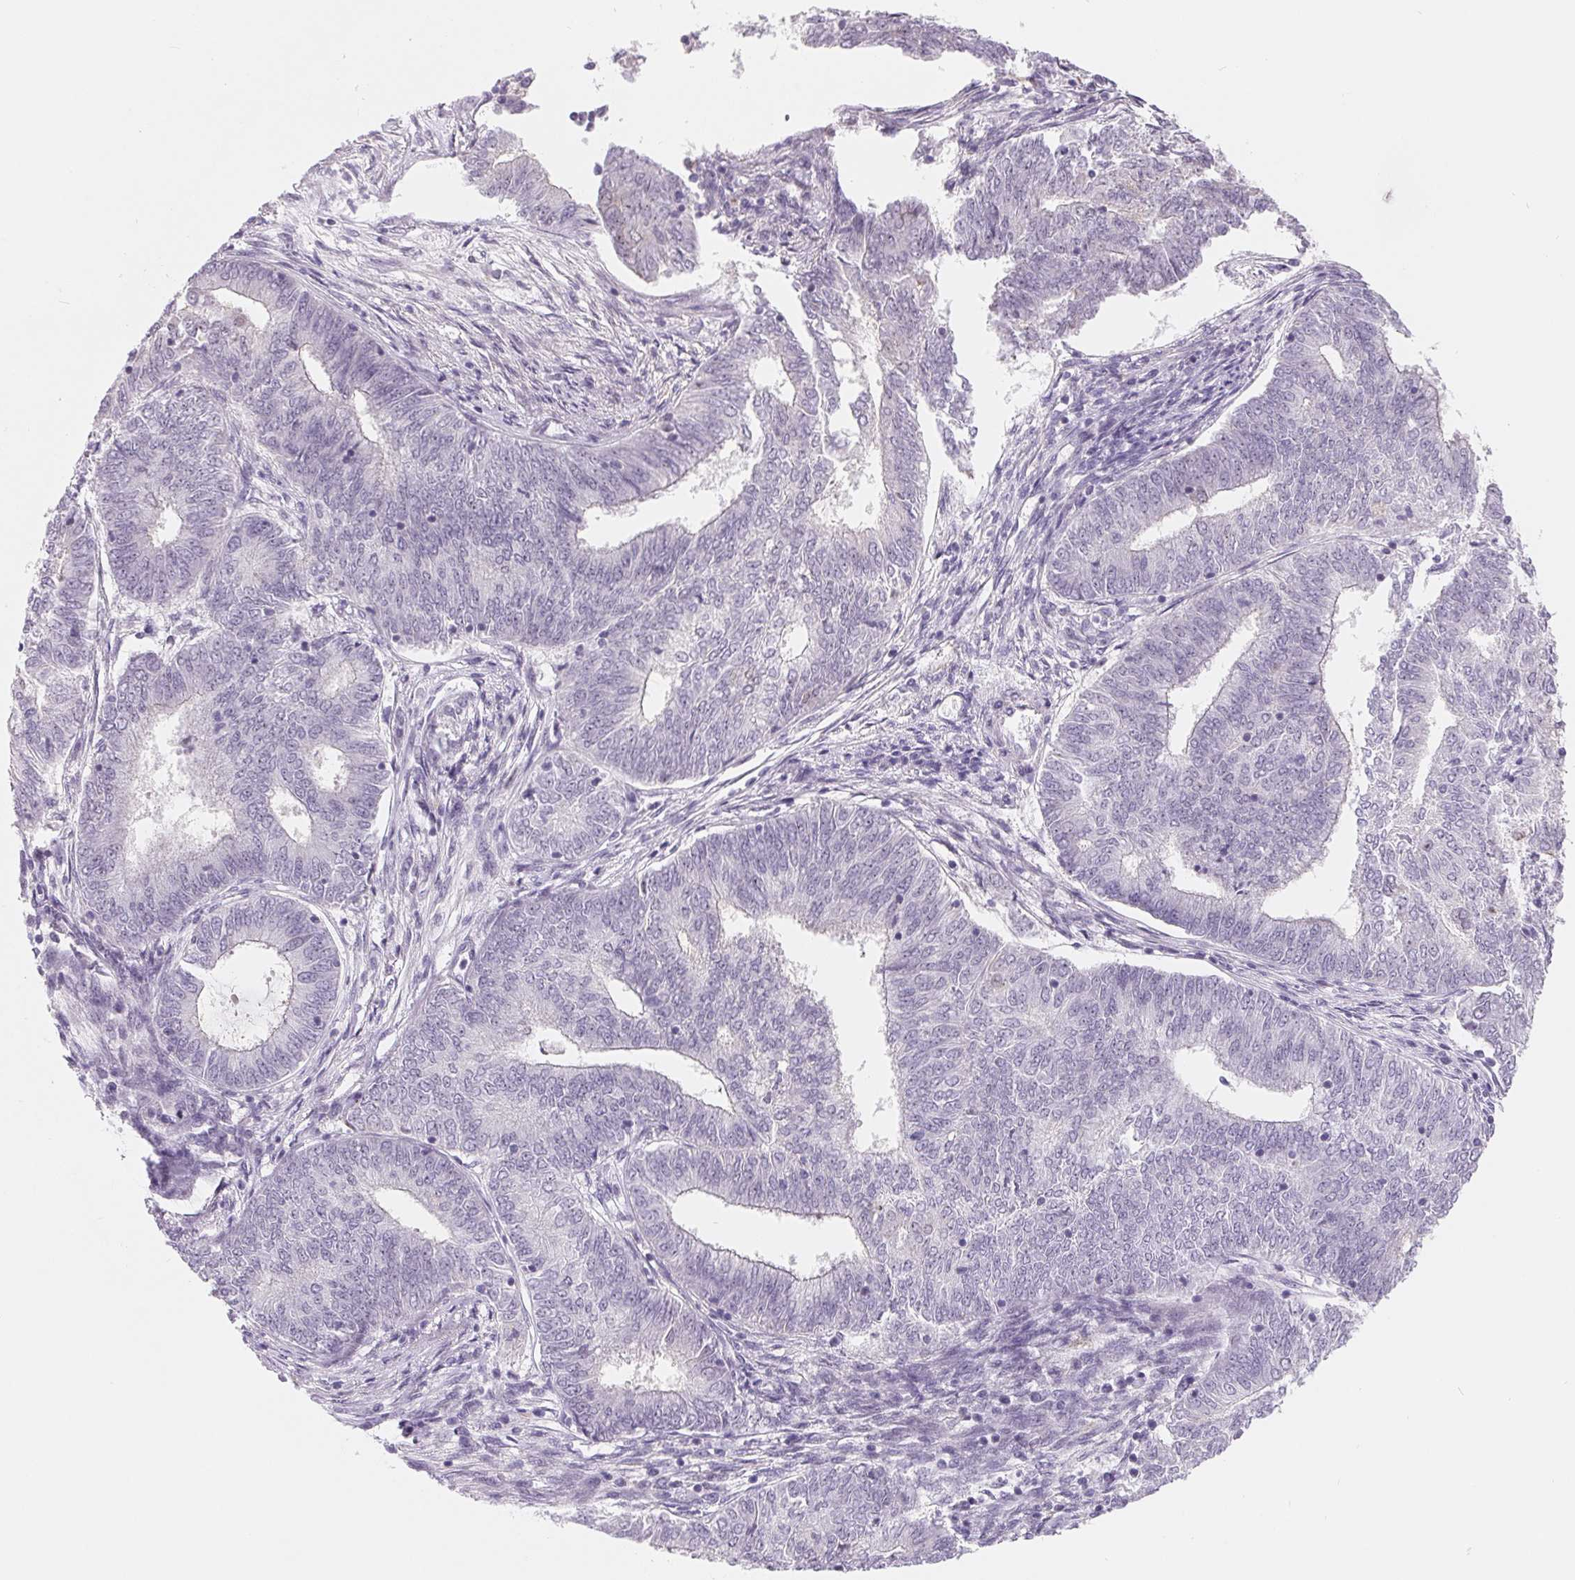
{"staining": {"intensity": "negative", "quantity": "none", "location": "none"}, "tissue": "endometrial cancer", "cell_type": "Tumor cells", "image_type": "cancer", "snomed": [{"axis": "morphology", "description": "Adenocarcinoma, NOS"}, {"axis": "topography", "description": "Endometrium"}], "caption": "This photomicrograph is of endometrial cancer (adenocarcinoma) stained with immunohistochemistry to label a protein in brown with the nuclei are counter-stained blue. There is no positivity in tumor cells.", "gene": "LCA5L", "patient": {"sex": "female", "age": 62}}